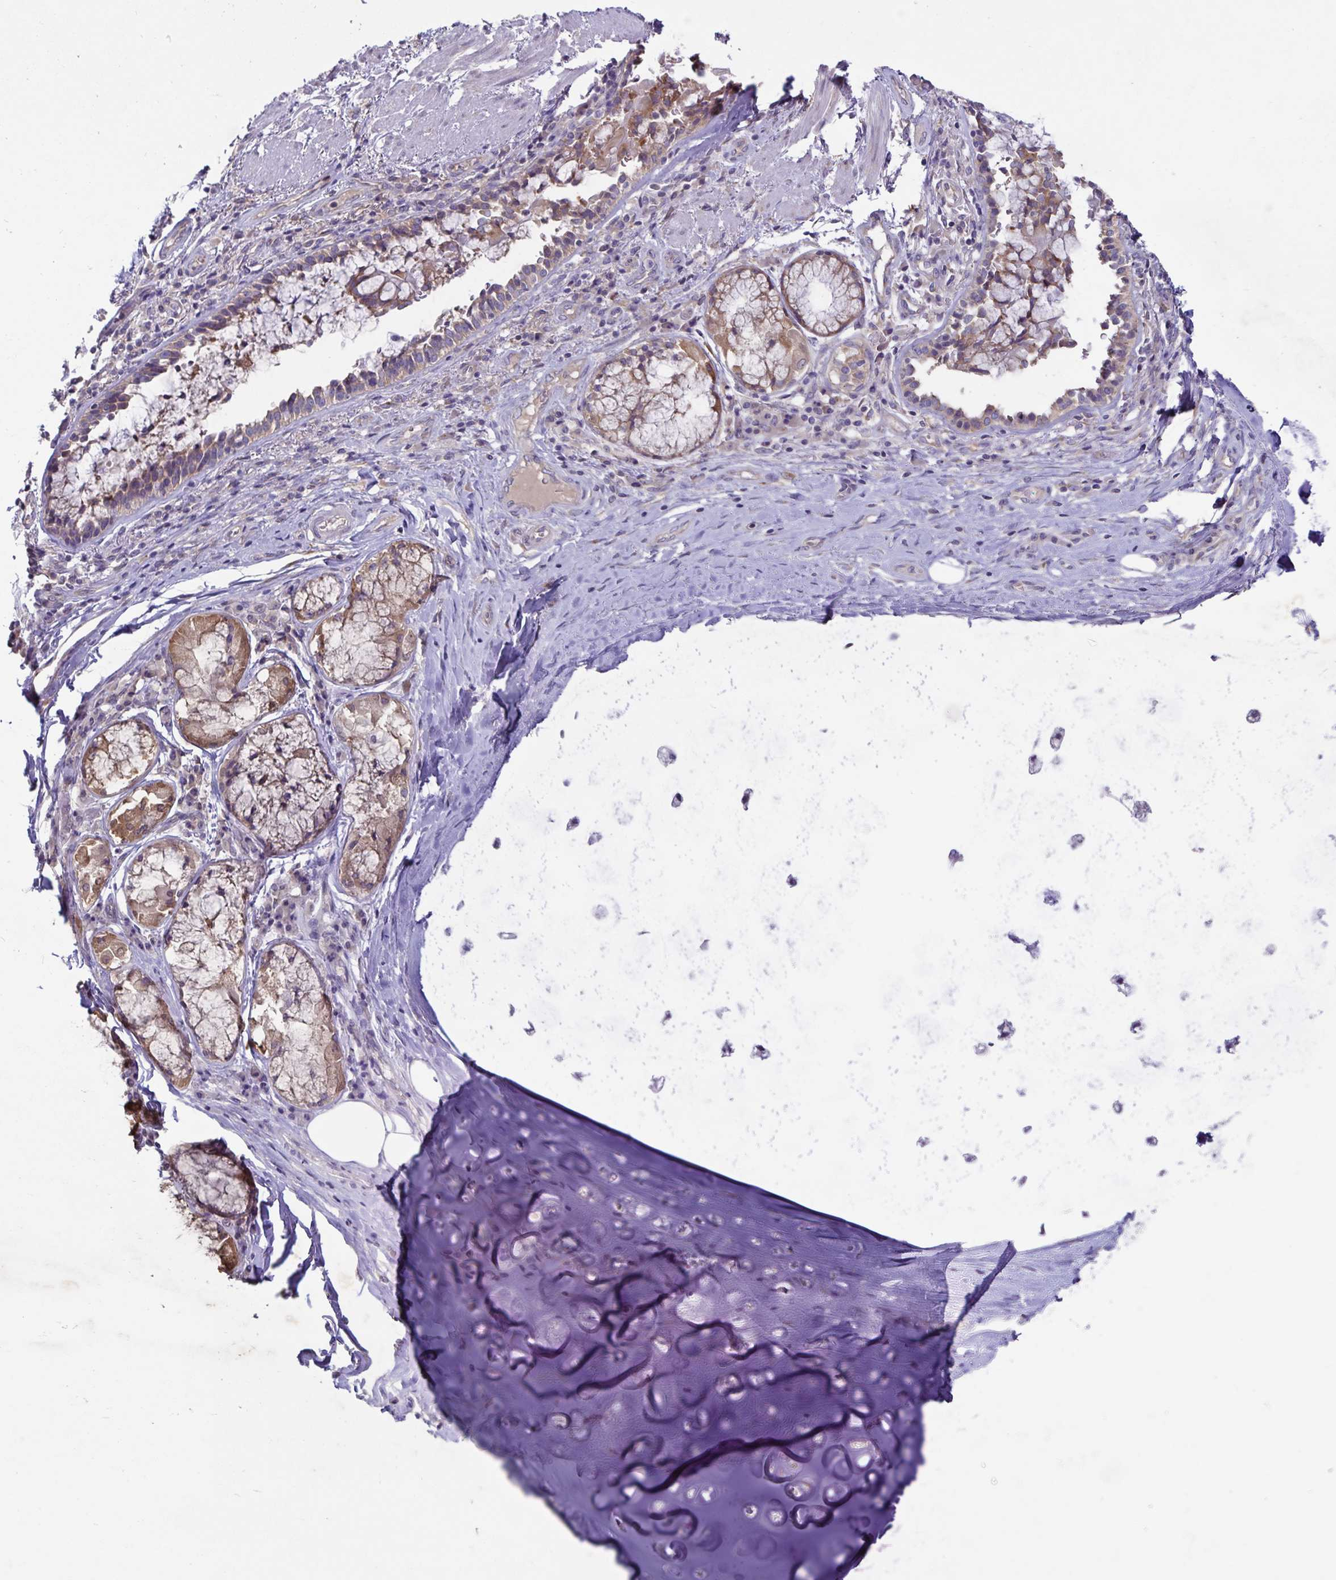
{"staining": {"intensity": "negative", "quantity": "none", "location": "none"}, "tissue": "adipose tissue", "cell_type": "Adipocytes", "image_type": "normal", "snomed": [{"axis": "morphology", "description": "Normal tissue, NOS"}, {"axis": "topography", "description": "Cartilage tissue"}, {"axis": "topography", "description": "Bronchus"}], "caption": "An immunohistochemistry histopathology image of normal adipose tissue is shown. There is no staining in adipocytes of adipose tissue. Brightfield microscopy of immunohistochemistry (IHC) stained with DAB (brown) and hematoxylin (blue), captured at high magnification.", "gene": "FAM120A", "patient": {"sex": "male", "age": 64}}